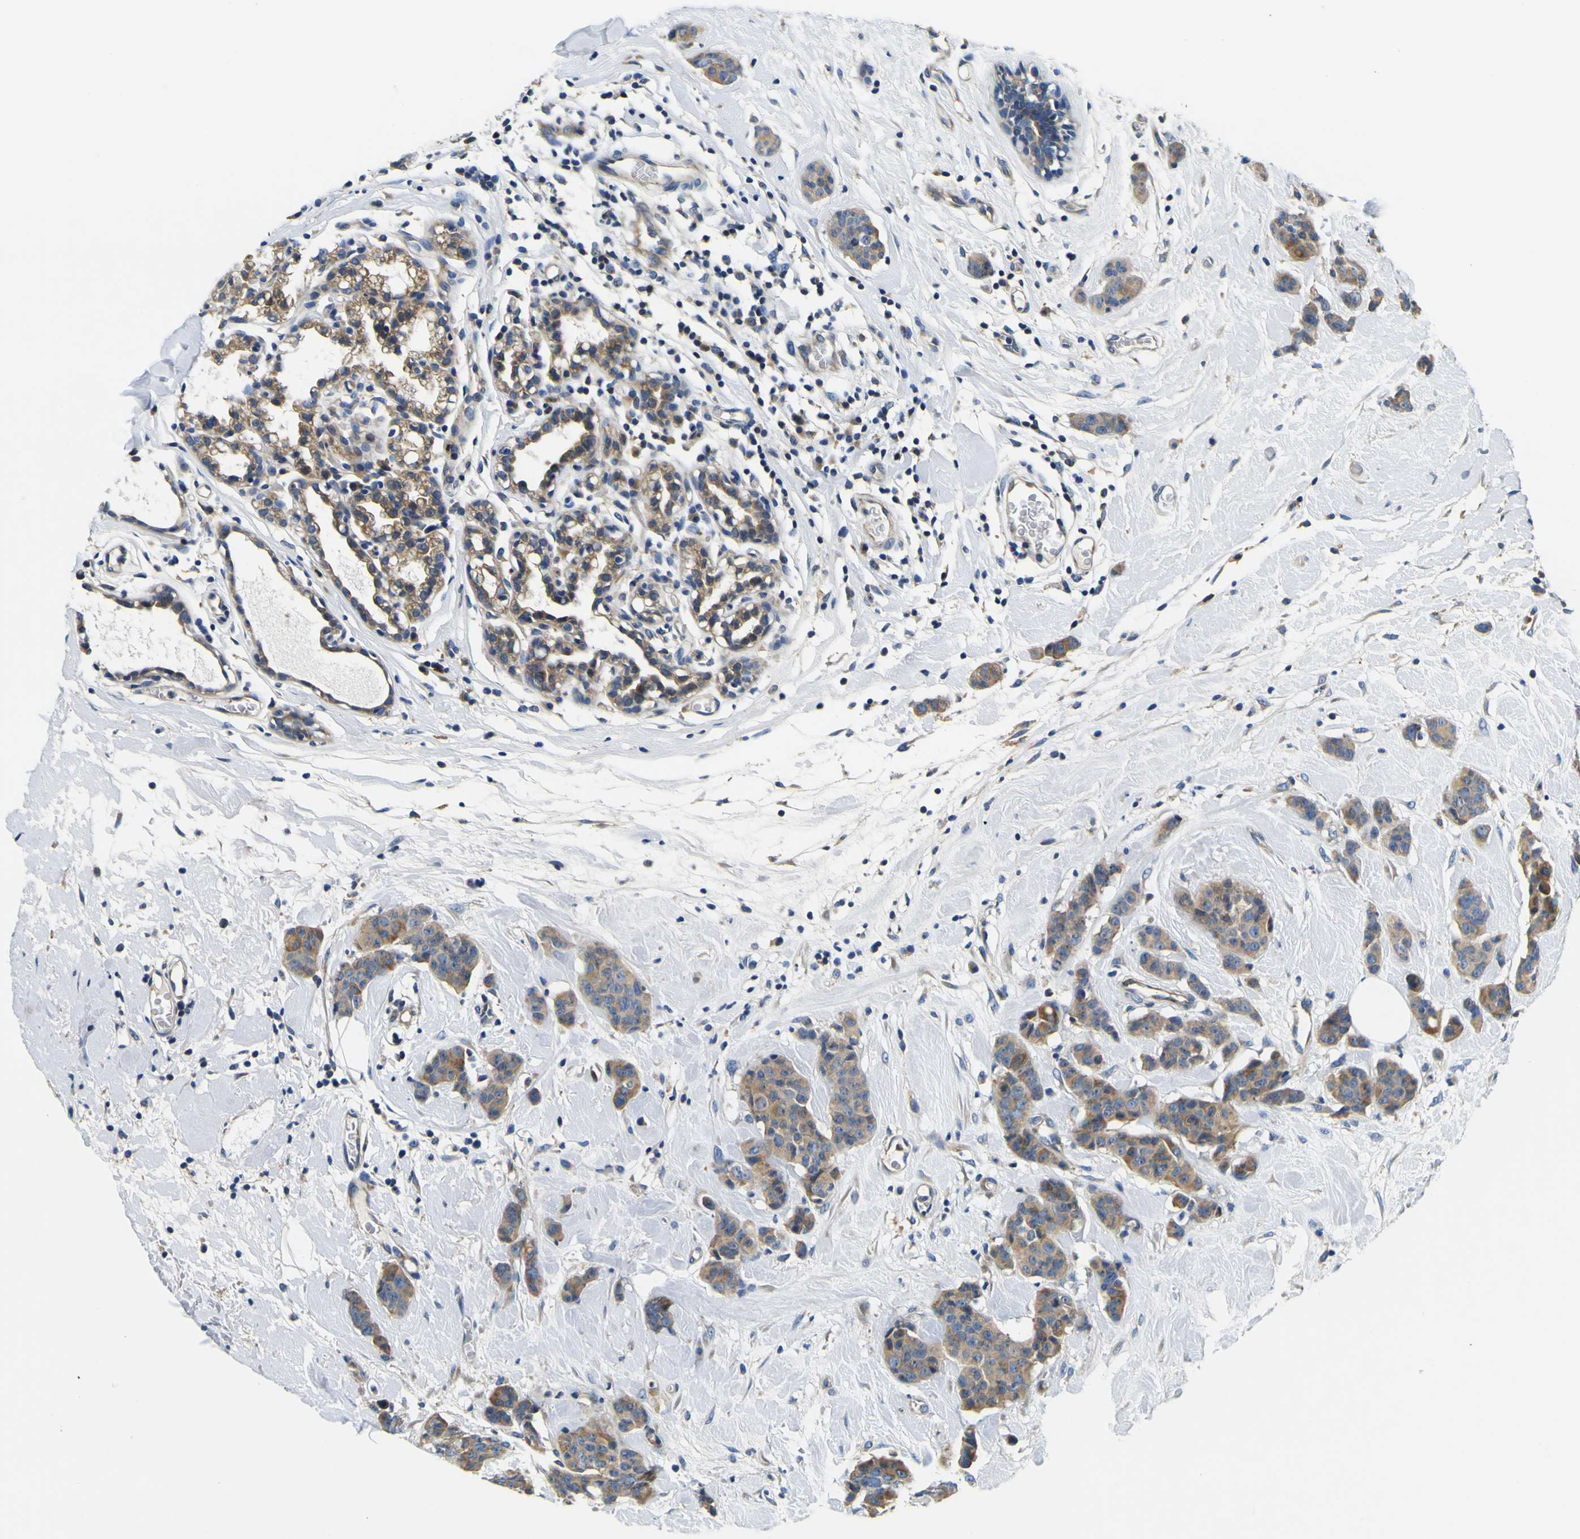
{"staining": {"intensity": "moderate", "quantity": ">75%", "location": "cytoplasmic/membranous"}, "tissue": "breast cancer", "cell_type": "Tumor cells", "image_type": "cancer", "snomed": [{"axis": "morphology", "description": "Normal tissue, NOS"}, {"axis": "morphology", "description": "Duct carcinoma"}, {"axis": "topography", "description": "Breast"}], "caption": "Immunohistochemistry (IHC) of breast cancer exhibits medium levels of moderate cytoplasmic/membranous staining in about >75% of tumor cells.", "gene": "CLSTN1", "patient": {"sex": "female", "age": 40}}